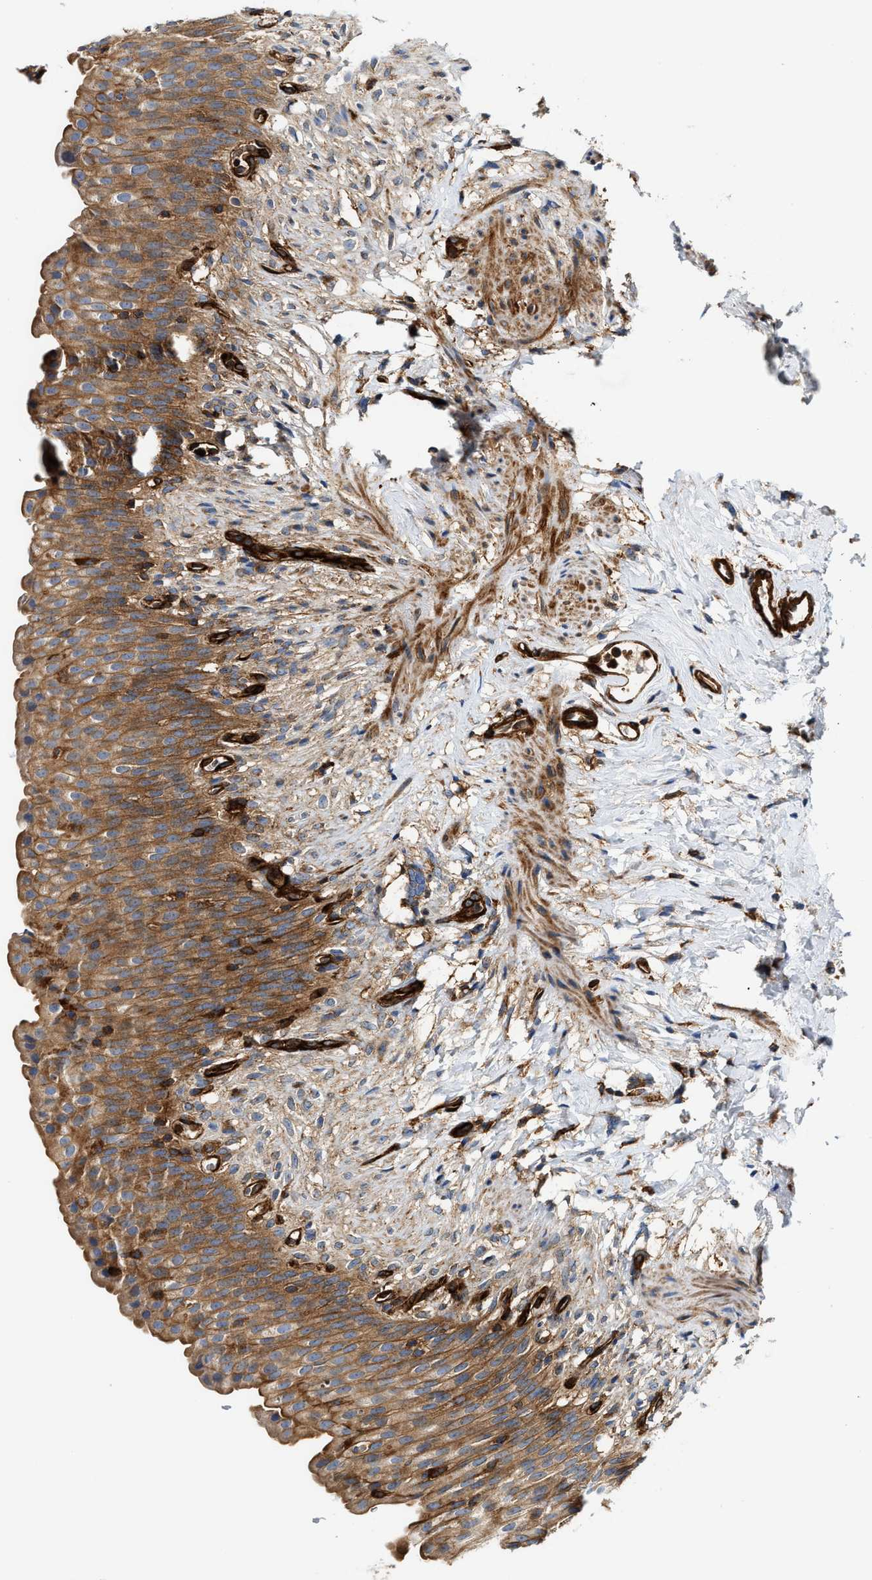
{"staining": {"intensity": "moderate", "quantity": ">75%", "location": "cytoplasmic/membranous"}, "tissue": "urinary bladder", "cell_type": "Urothelial cells", "image_type": "normal", "snomed": [{"axis": "morphology", "description": "Normal tissue, NOS"}, {"axis": "topography", "description": "Urinary bladder"}], "caption": "Unremarkable urinary bladder demonstrates moderate cytoplasmic/membranous expression in approximately >75% of urothelial cells (brown staining indicates protein expression, while blue staining denotes nuclei)..", "gene": "HIP1", "patient": {"sex": "female", "age": 79}}